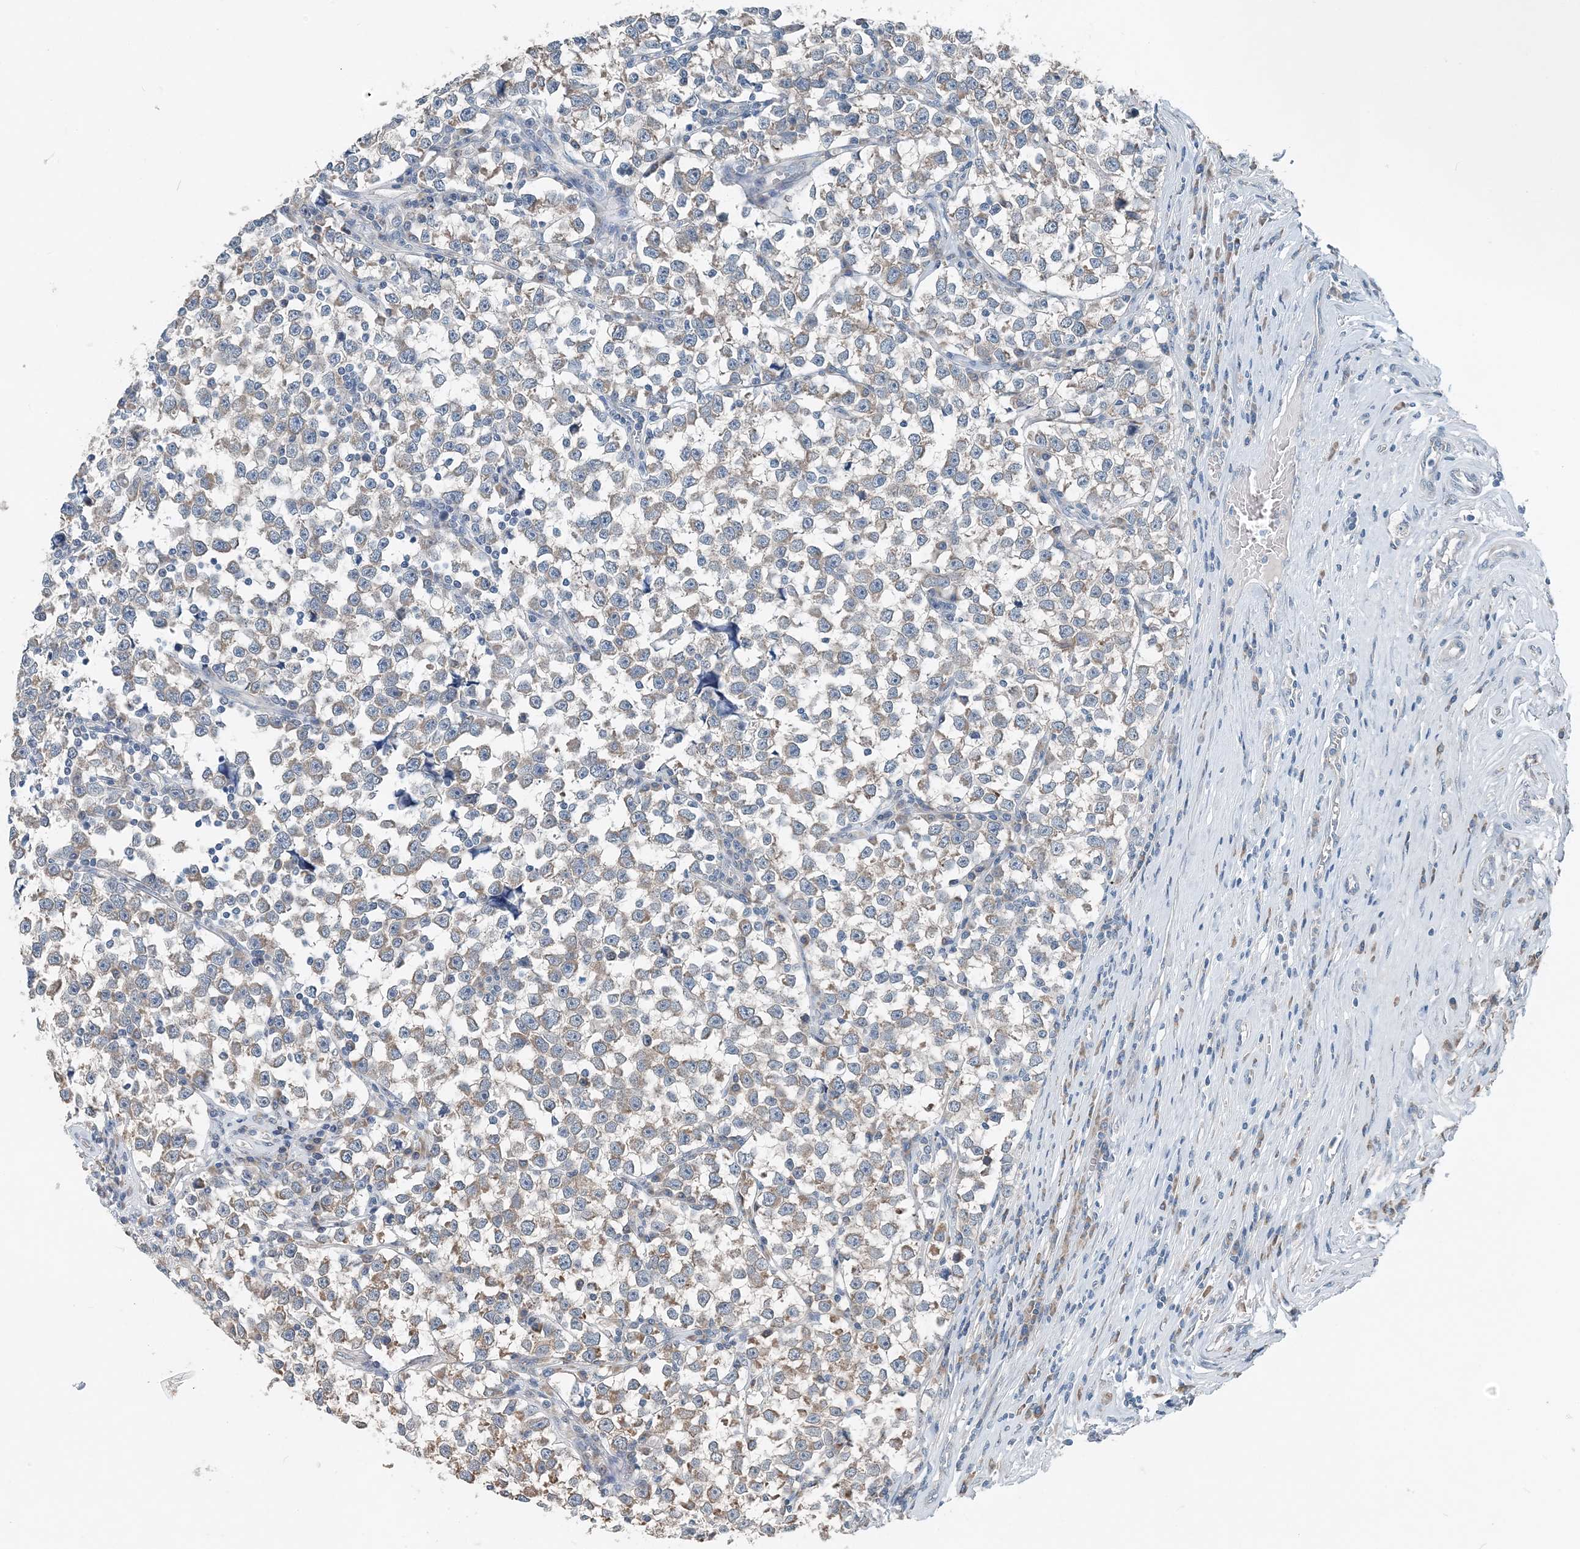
{"staining": {"intensity": "weak", "quantity": "25%-75%", "location": "cytoplasmic/membranous"}, "tissue": "testis cancer", "cell_type": "Tumor cells", "image_type": "cancer", "snomed": [{"axis": "morphology", "description": "Normal tissue, NOS"}, {"axis": "morphology", "description": "Seminoma, NOS"}, {"axis": "topography", "description": "Testis"}], "caption": "This is a histology image of immunohistochemistry staining of seminoma (testis), which shows weak positivity in the cytoplasmic/membranous of tumor cells.", "gene": "EEF1A2", "patient": {"sex": "male", "age": 43}}